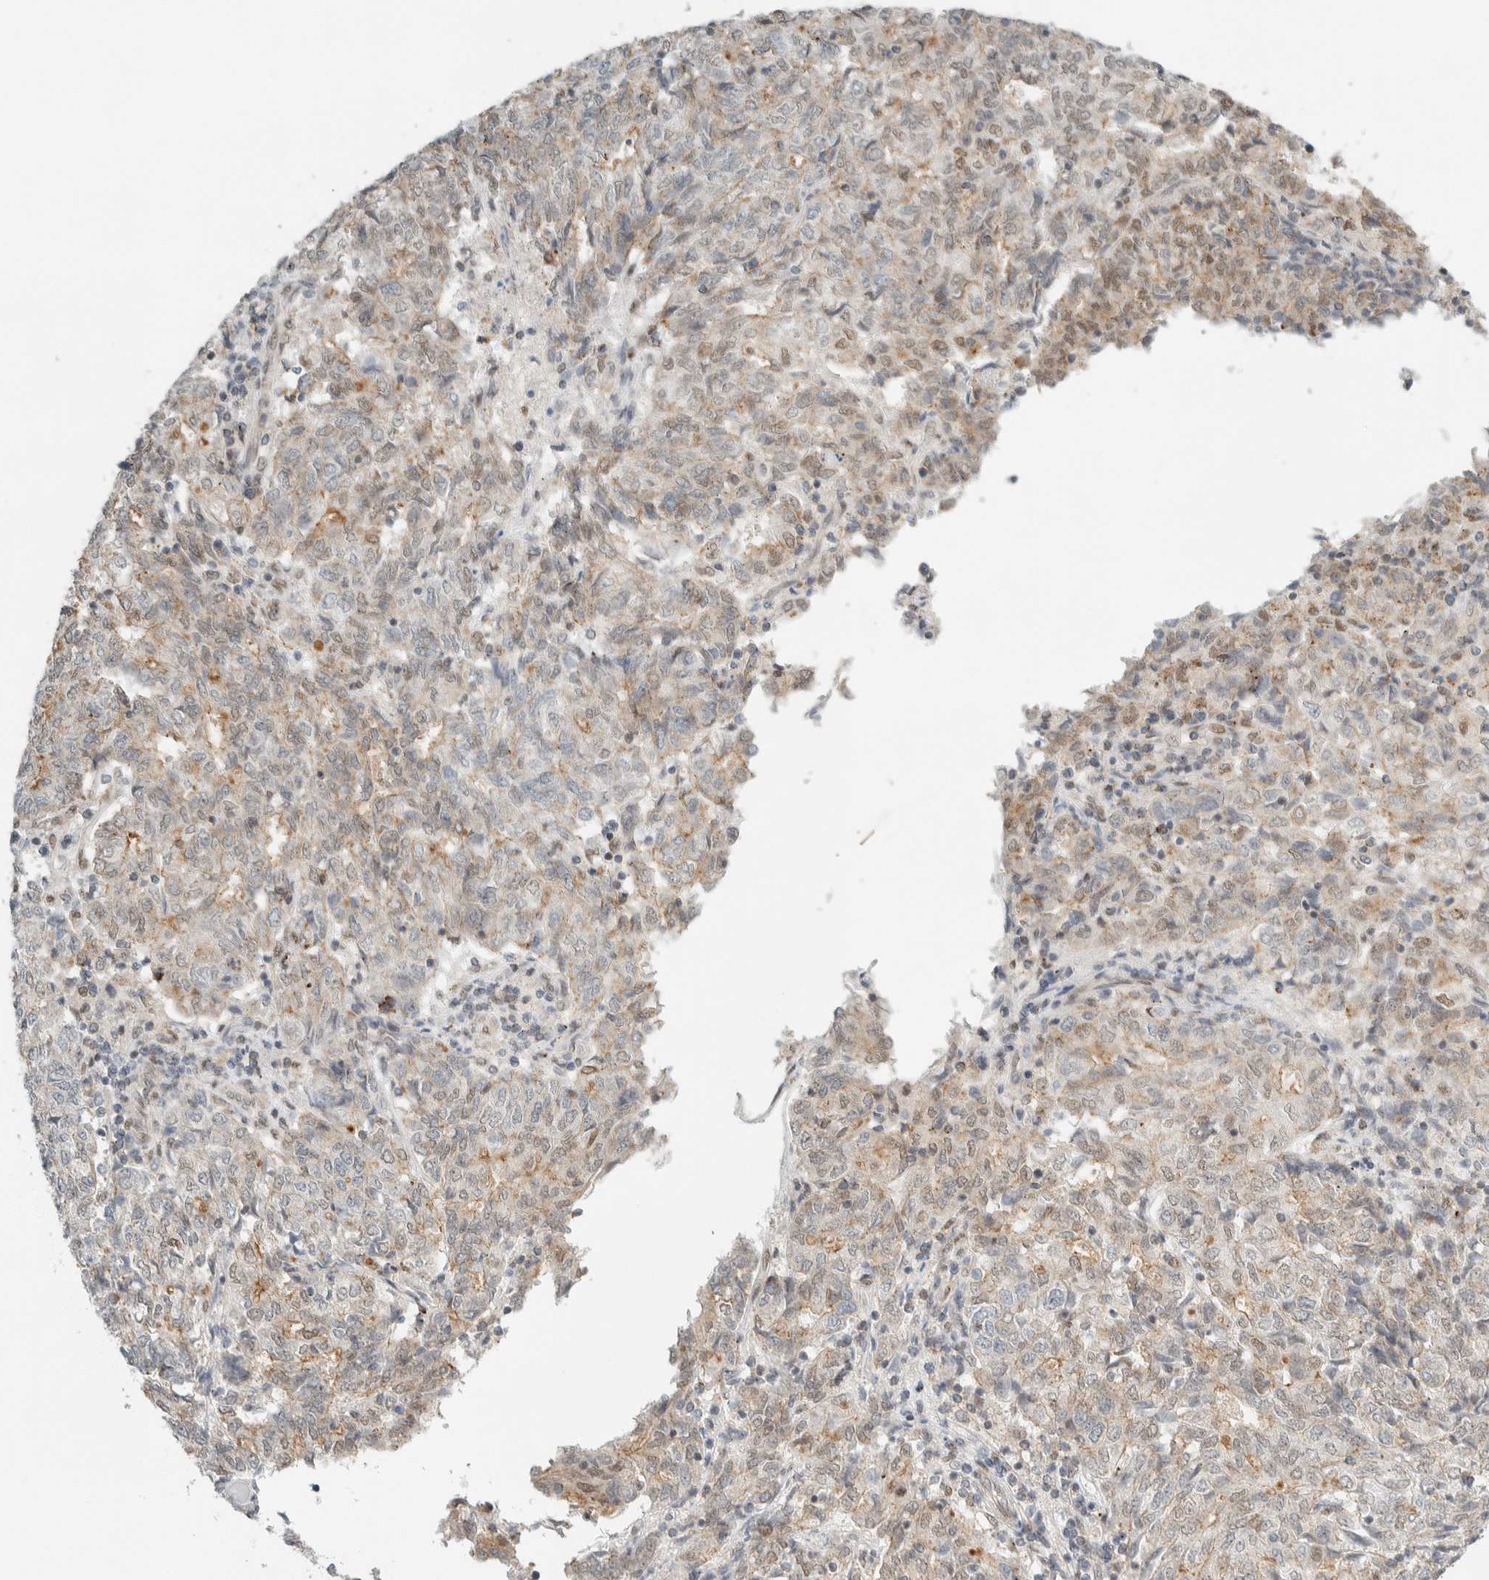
{"staining": {"intensity": "weak", "quantity": ">75%", "location": "cytoplasmic/membranous,nuclear"}, "tissue": "endometrial cancer", "cell_type": "Tumor cells", "image_type": "cancer", "snomed": [{"axis": "morphology", "description": "Adenocarcinoma, NOS"}, {"axis": "topography", "description": "Endometrium"}], "caption": "Immunohistochemistry (IHC) image of human endometrial adenocarcinoma stained for a protein (brown), which shows low levels of weak cytoplasmic/membranous and nuclear staining in about >75% of tumor cells.", "gene": "TFE3", "patient": {"sex": "female", "age": 80}}